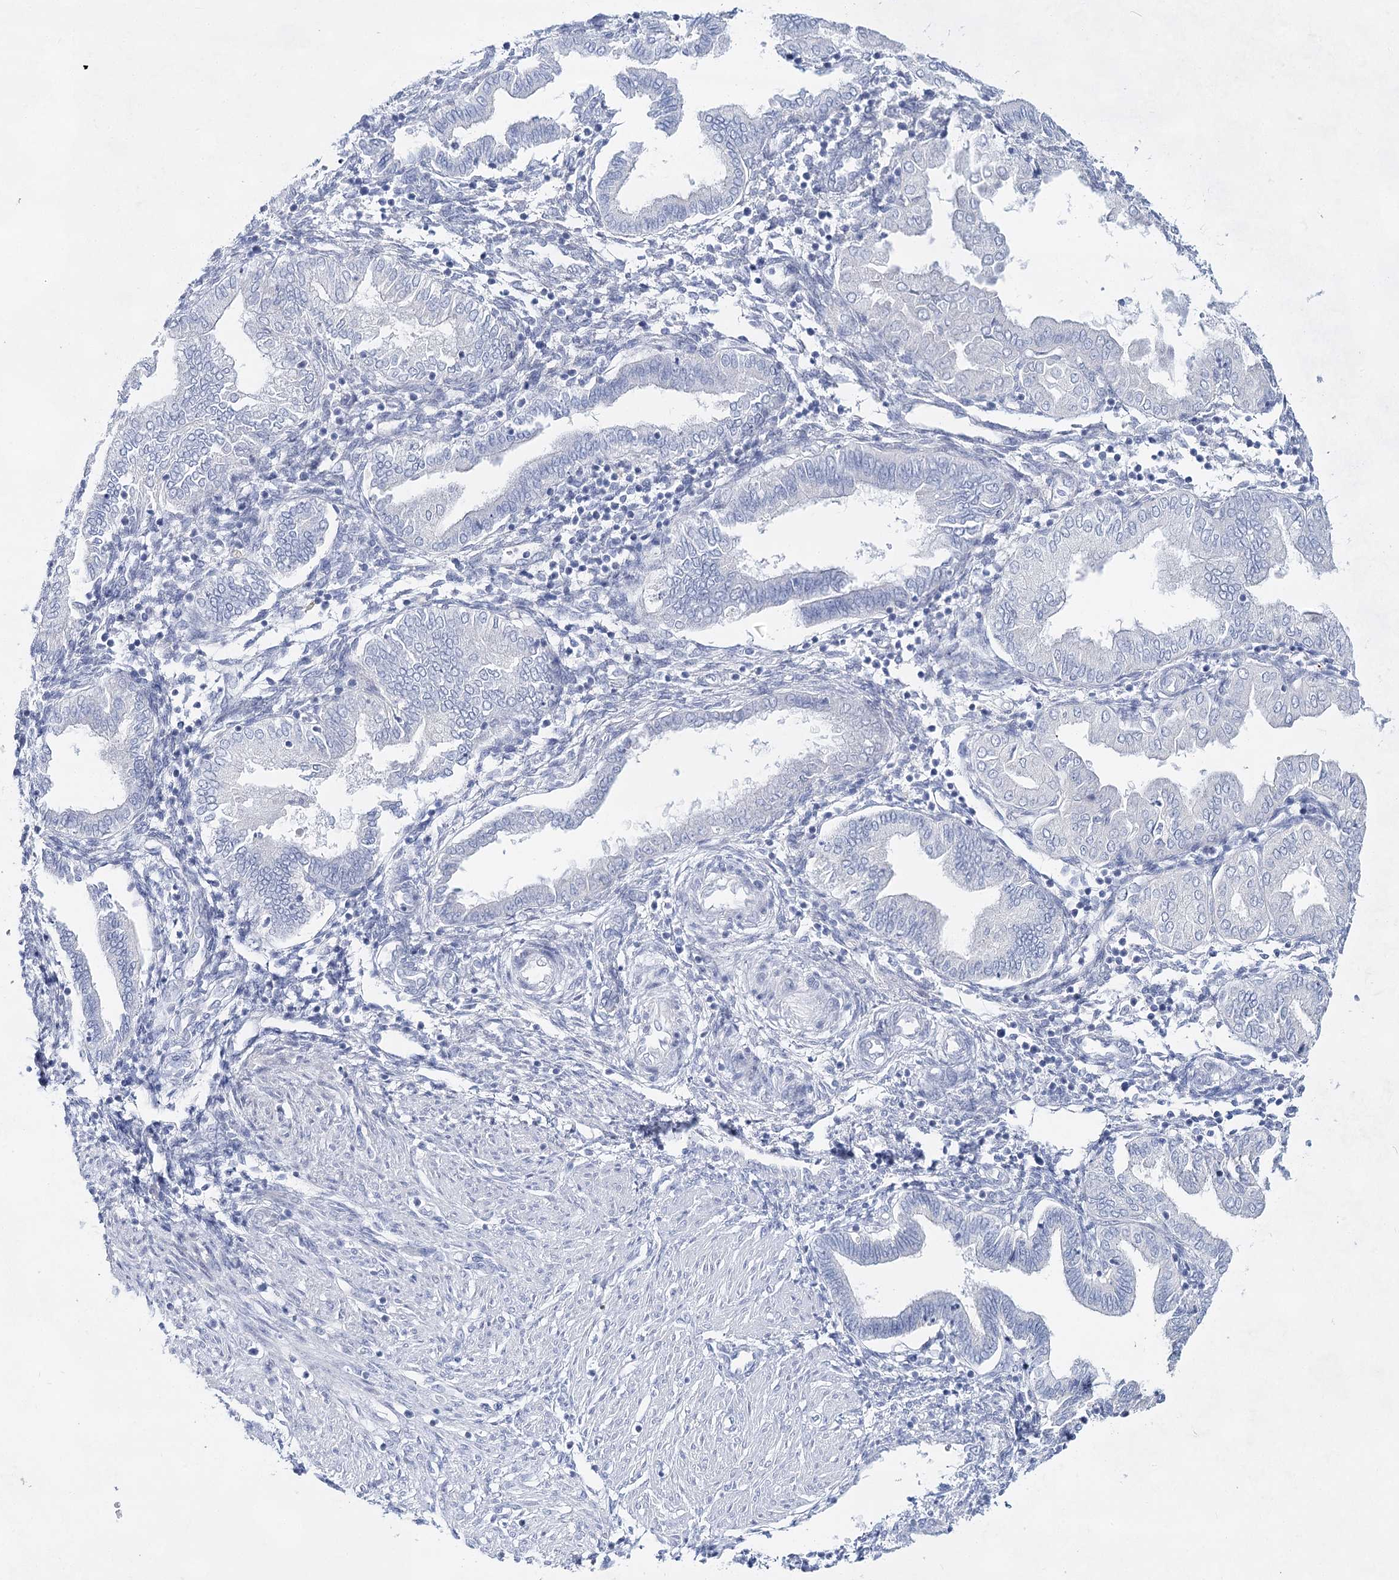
{"staining": {"intensity": "negative", "quantity": "none", "location": "none"}, "tissue": "endometrium", "cell_type": "Cells in endometrial stroma", "image_type": "normal", "snomed": [{"axis": "morphology", "description": "Normal tissue, NOS"}, {"axis": "topography", "description": "Endometrium"}], "caption": "A high-resolution photomicrograph shows immunohistochemistry (IHC) staining of normal endometrium, which reveals no significant staining in cells in endometrial stroma.", "gene": "BPHL", "patient": {"sex": "female", "age": 53}}